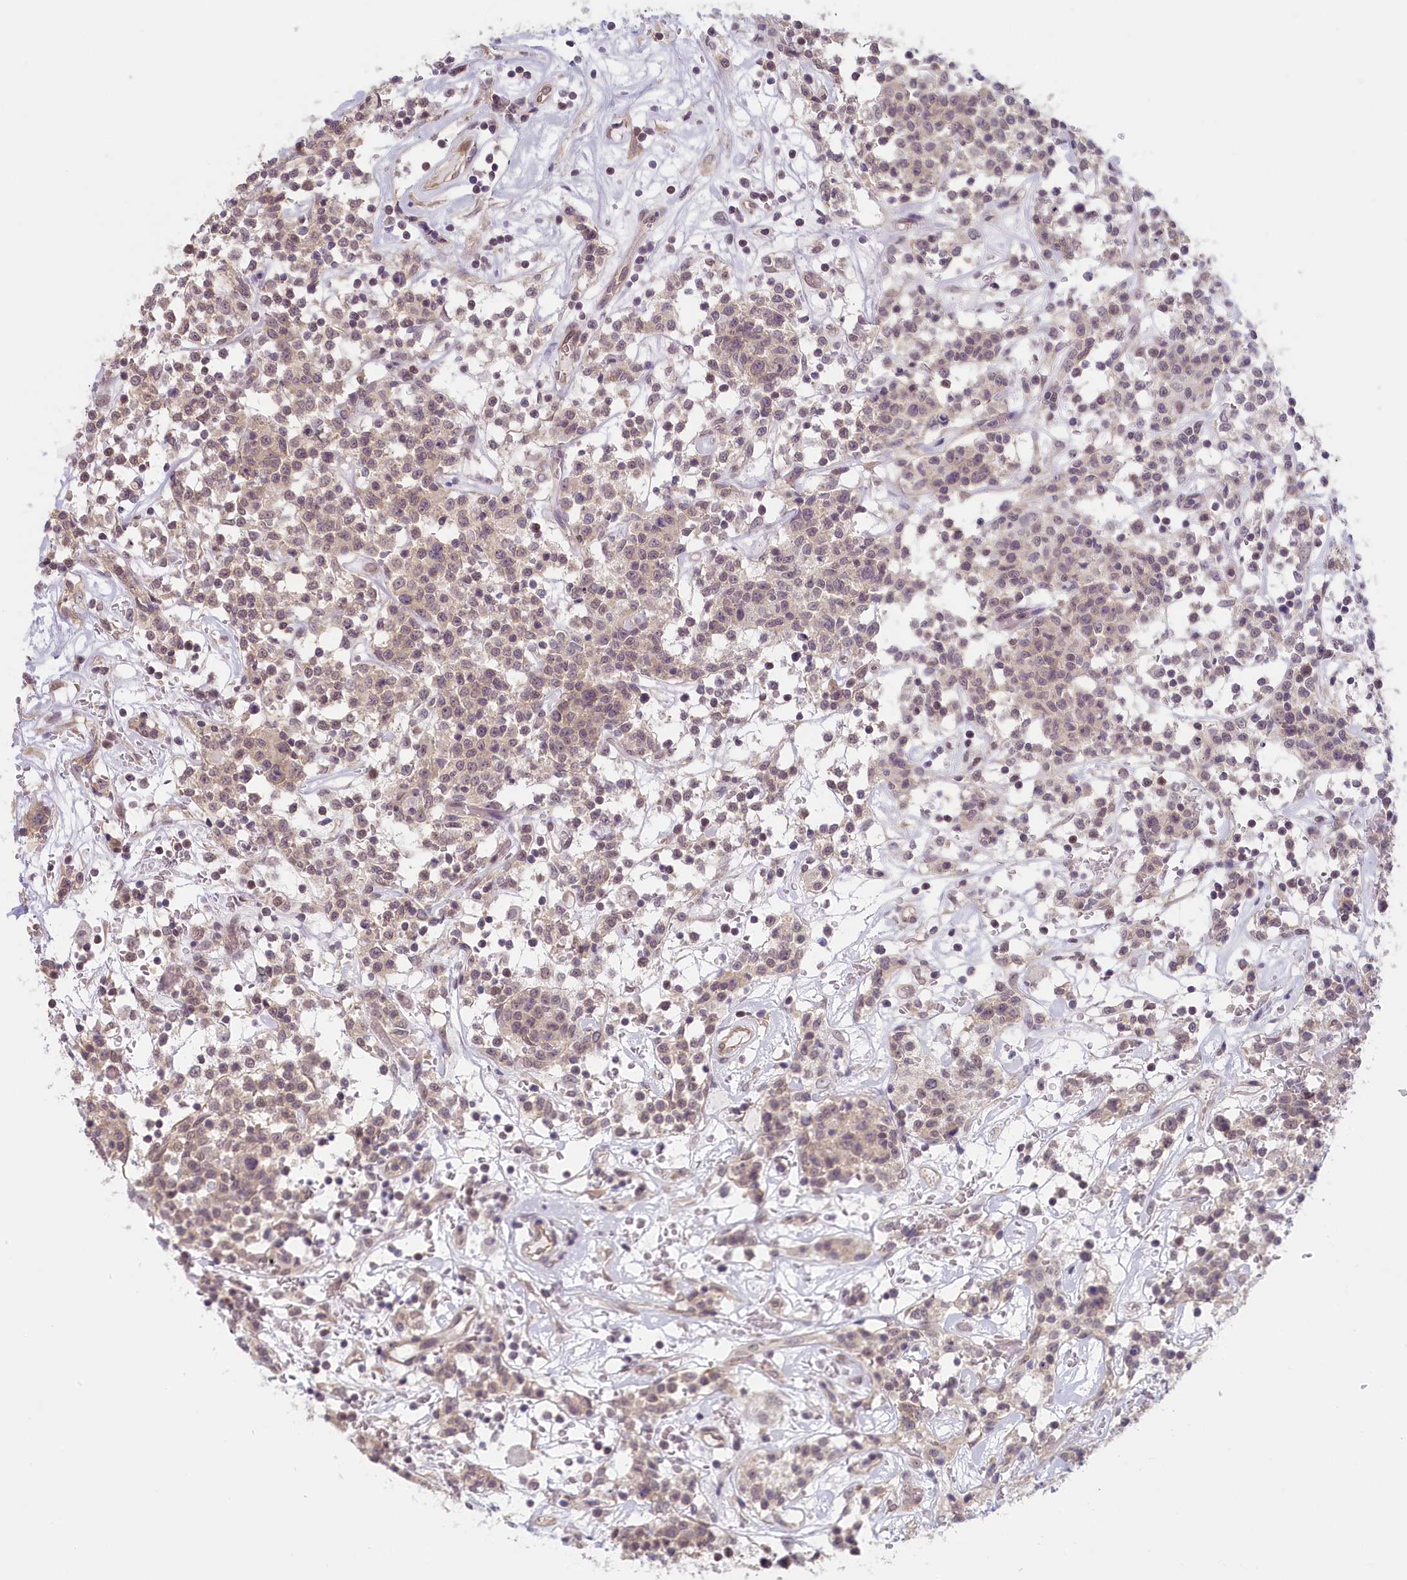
{"staining": {"intensity": "weak", "quantity": "25%-75%", "location": "cytoplasmic/membranous,nuclear"}, "tissue": "lymphoma", "cell_type": "Tumor cells", "image_type": "cancer", "snomed": [{"axis": "morphology", "description": "Malignant lymphoma, non-Hodgkin's type, Low grade"}, {"axis": "topography", "description": "Small intestine"}], "caption": "Malignant lymphoma, non-Hodgkin's type (low-grade) stained with DAB (3,3'-diaminobenzidine) IHC displays low levels of weak cytoplasmic/membranous and nuclear positivity in approximately 25%-75% of tumor cells. (DAB (3,3'-diaminobenzidine) = brown stain, brightfield microscopy at high magnification).", "gene": "C19orf44", "patient": {"sex": "female", "age": 59}}